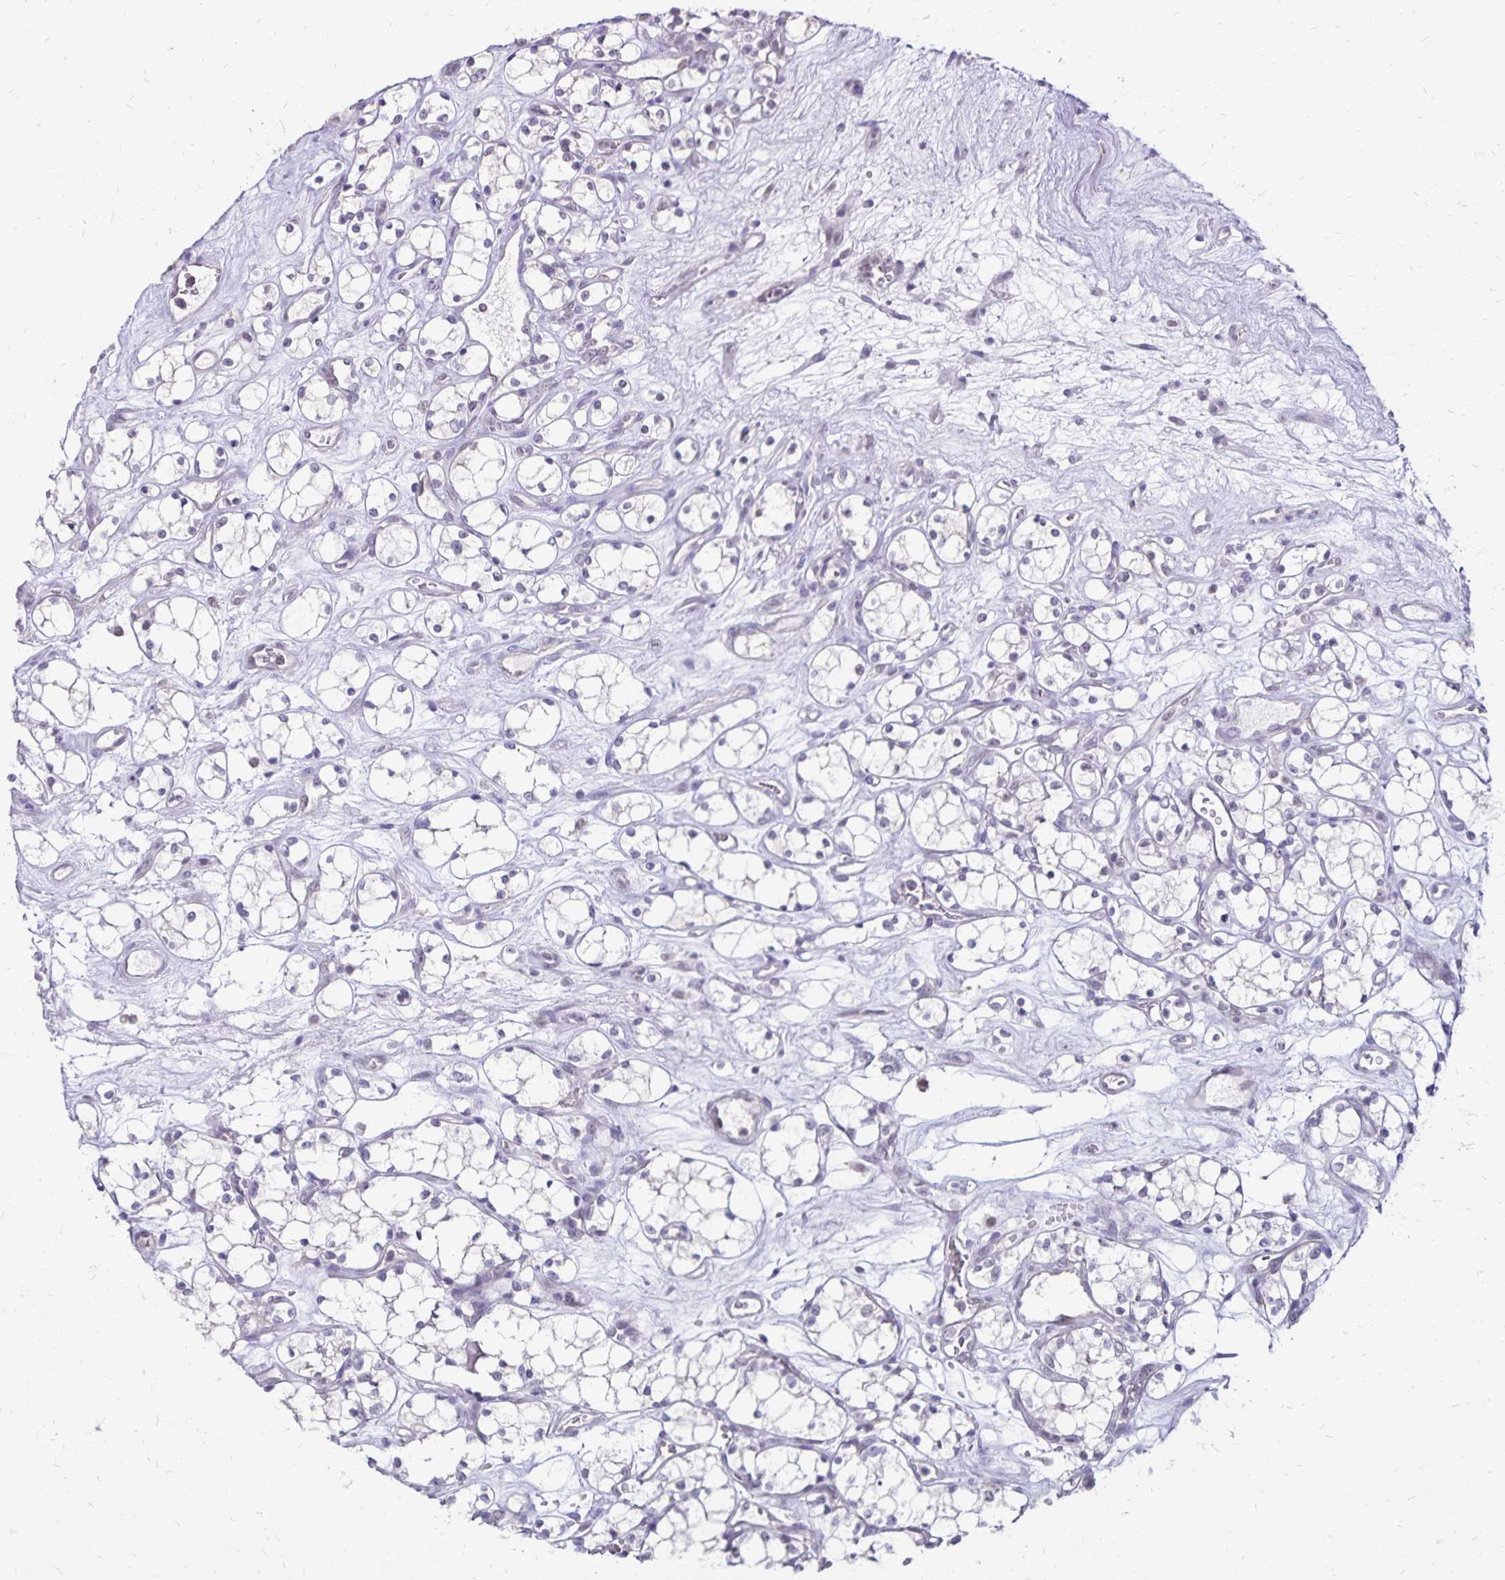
{"staining": {"intensity": "negative", "quantity": "none", "location": "none"}, "tissue": "renal cancer", "cell_type": "Tumor cells", "image_type": "cancer", "snomed": [{"axis": "morphology", "description": "Adenocarcinoma, NOS"}, {"axis": "topography", "description": "Kidney"}], "caption": "High magnification brightfield microscopy of renal cancer (adenocarcinoma) stained with DAB (3,3'-diaminobenzidine) (brown) and counterstained with hematoxylin (blue): tumor cells show no significant staining.", "gene": "POLB", "patient": {"sex": "female", "age": 69}}